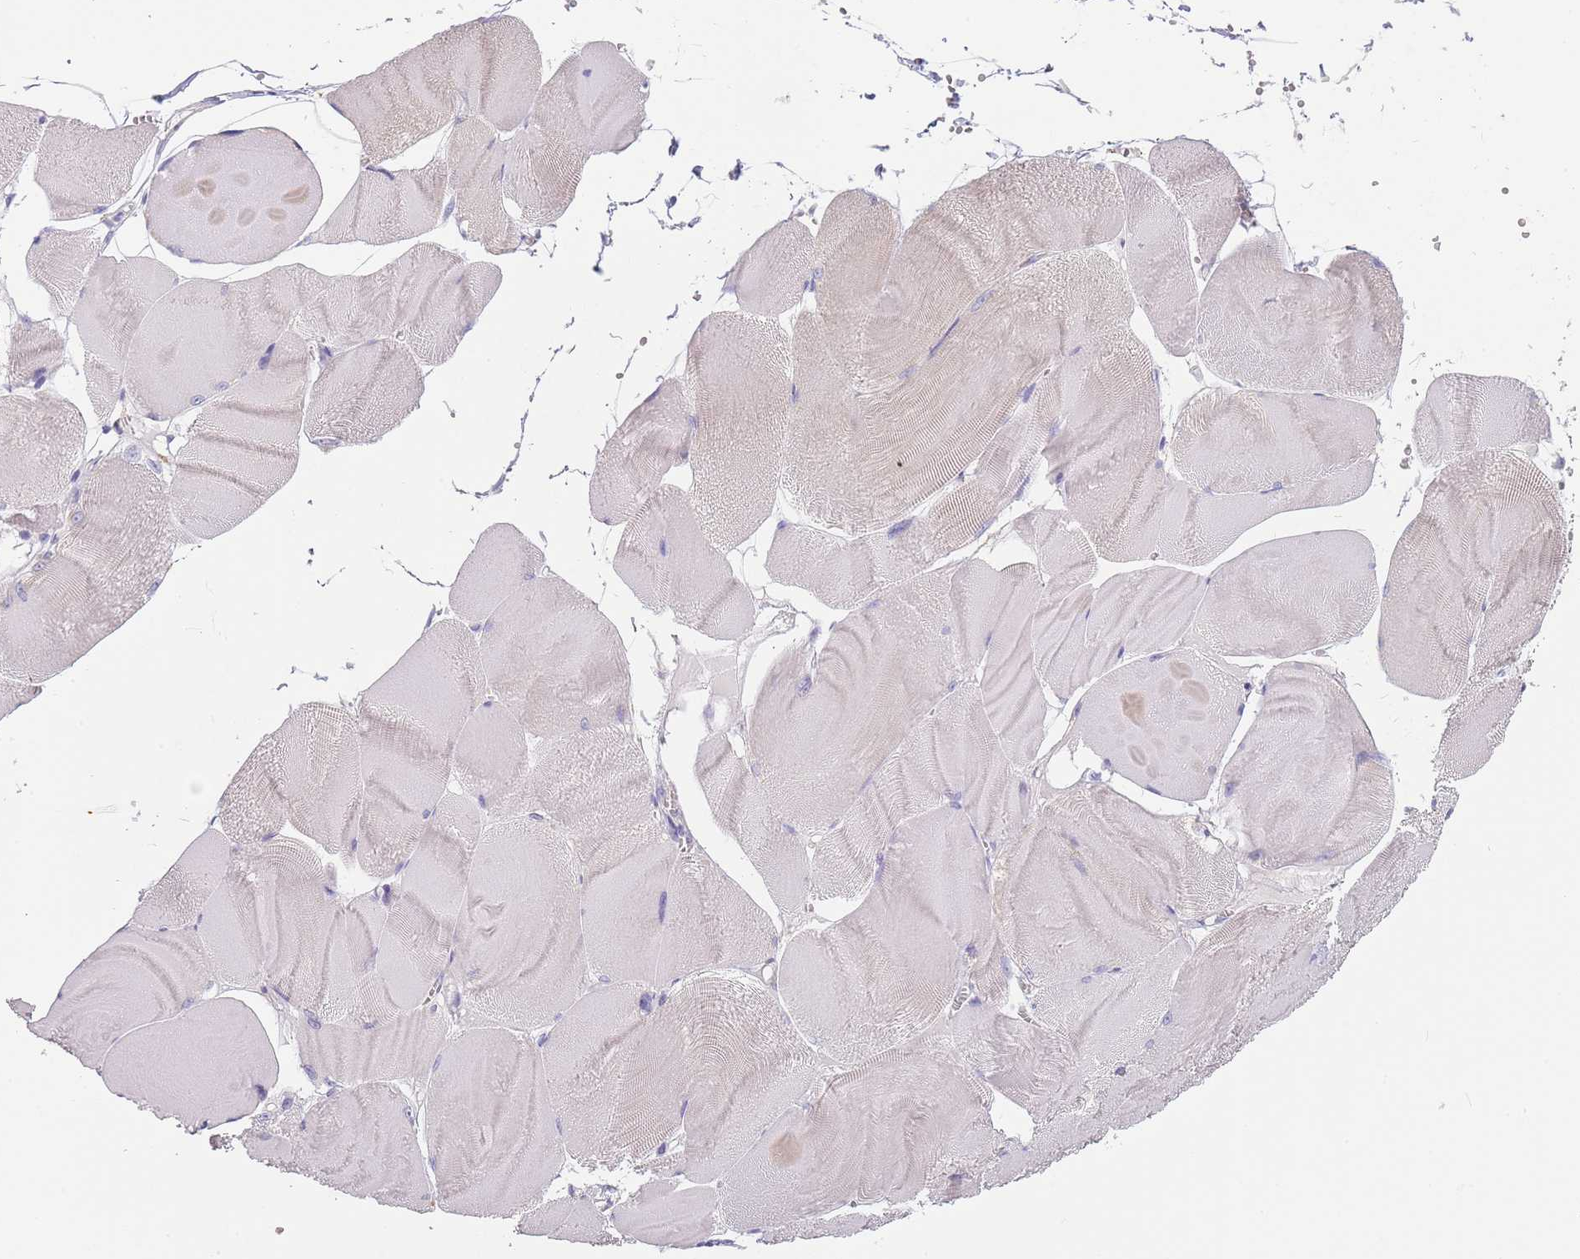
{"staining": {"intensity": "negative", "quantity": "none", "location": "none"}, "tissue": "skeletal muscle", "cell_type": "Myocytes", "image_type": "normal", "snomed": [{"axis": "morphology", "description": "Normal tissue, NOS"}, {"axis": "morphology", "description": "Basal cell carcinoma"}, {"axis": "topography", "description": "Skeletal muscle"}], "caption": "Skeletal muscle stained for a protein using IHC demonstrates no staining myocytes.", "gene": "MAN1C1", "patient": {"sex": "female", "age": 64}}